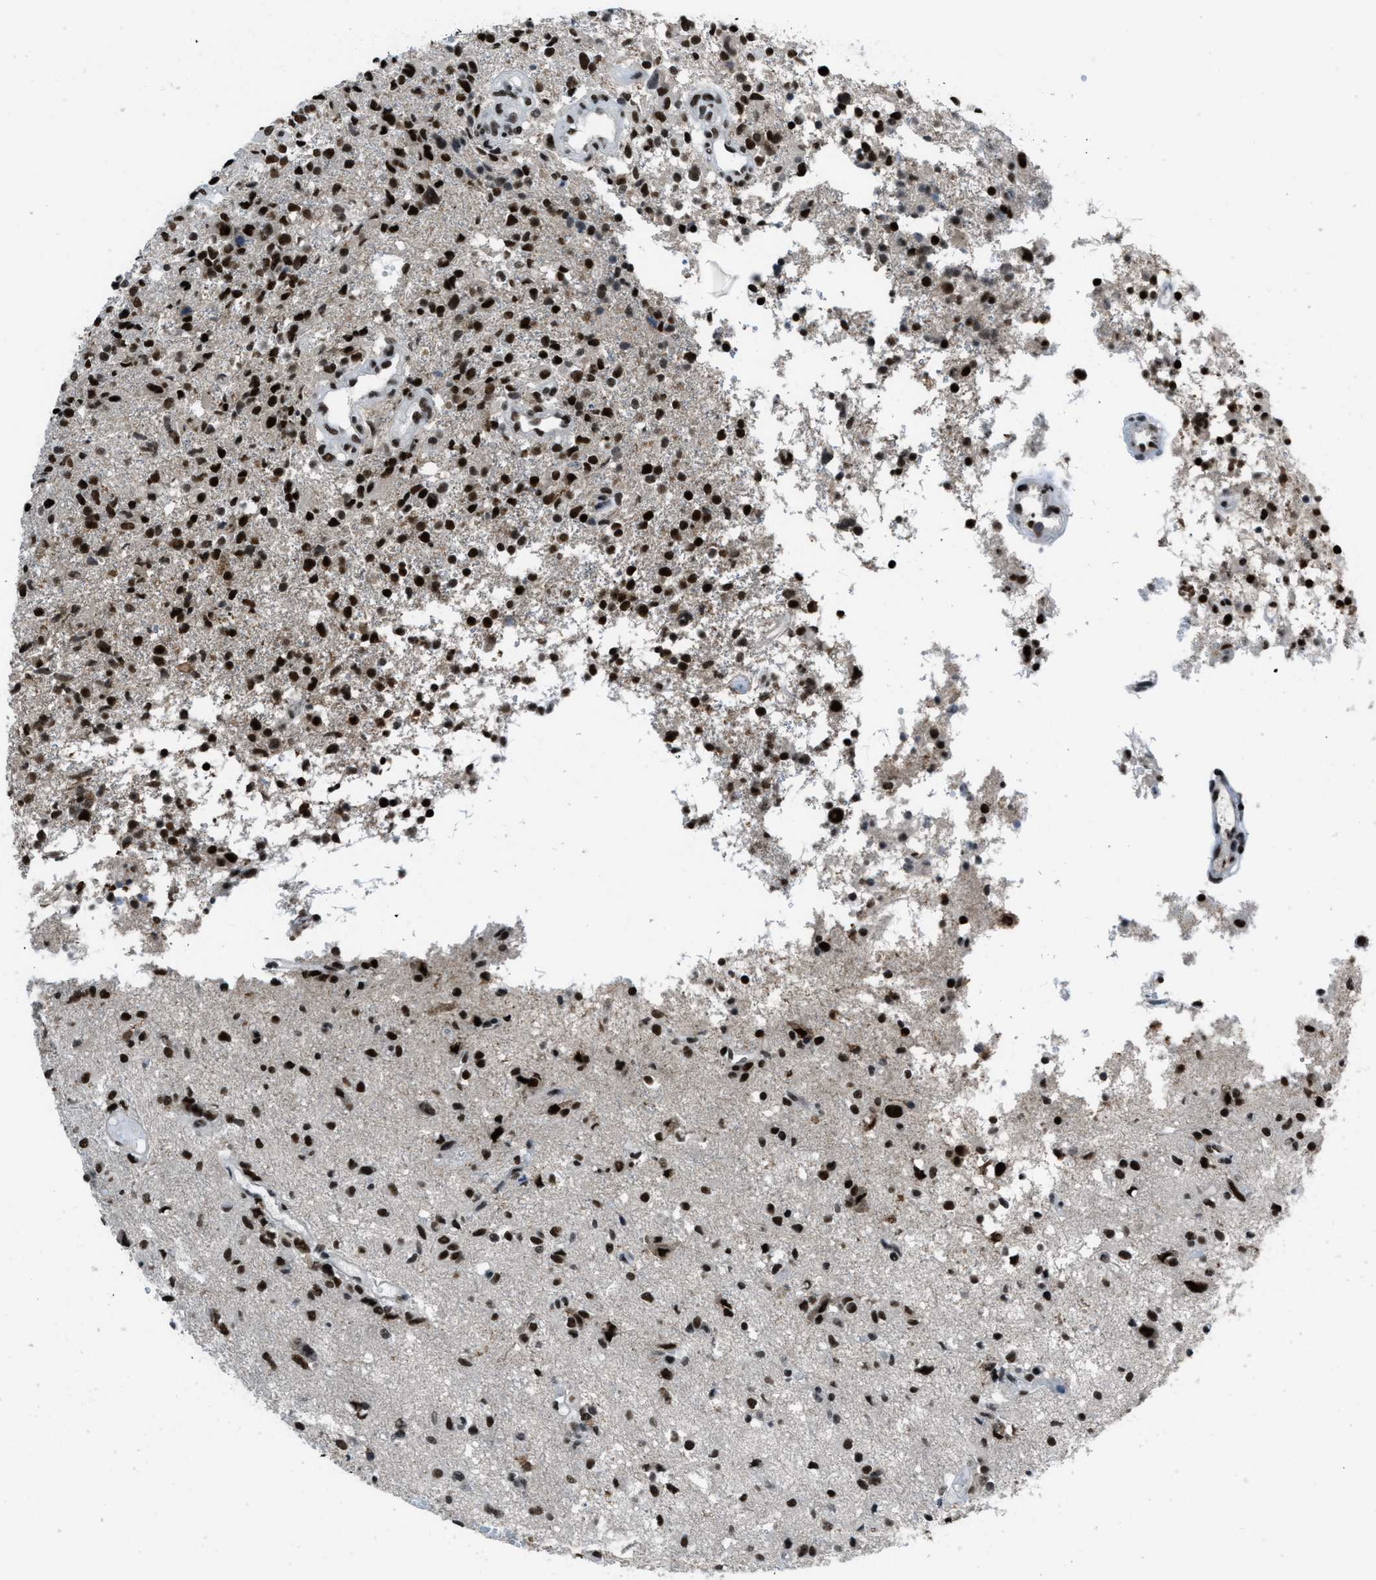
{"staining": {"intensity": "strong", "quantity": ">75%", "location": "nuclear"}, "tissue": "glioma", "cell_type": "Tumor cells", "image_type": "cancer", "snomed": [{"axis": "morphology", "description": "Glioma, malignant, High grade"}, {"axis": "topography", "description": "Brain"}], "caption": "The immunohistochemical stain labels strong nuclear expression in tumor cells of malignant high-grade glioma tissue.", "gene": "GATAD2B", "patient": {"sex": "female", "age": 59}}